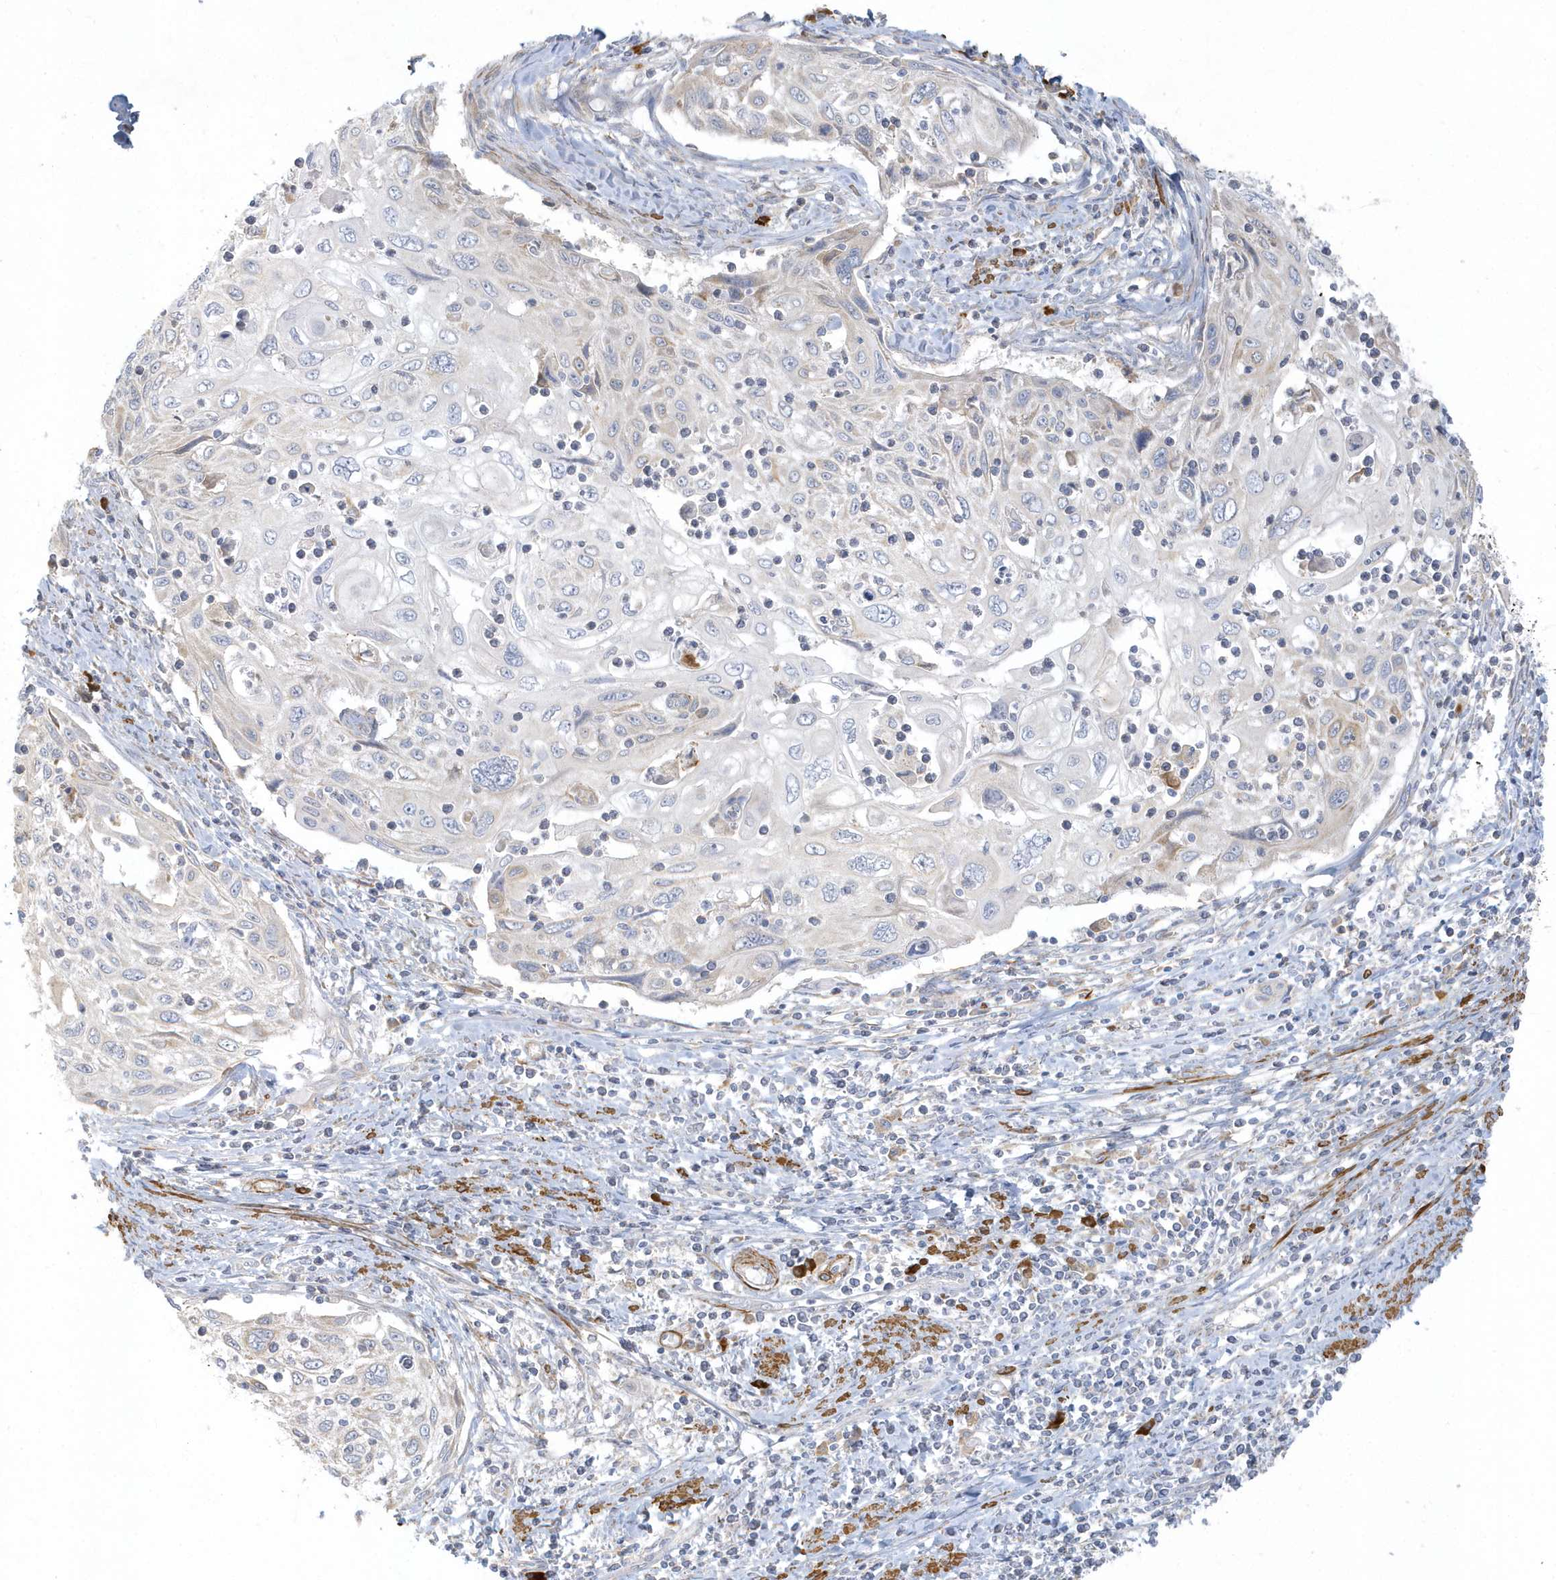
{"staining": {"intensity": "negative", "quantity": "none", "location": "none"}, "tissue": "cervical cancer", "cell_type": "Tumor cells", "image_type": "cancer", "snomed": [{"axis": "morphology", "description": "Squamous cell carcinoma, NOS"}, {"axis": "topography", "description": "Cervix"}], "caption": "Squamous cell carcinoma (cervical) stained for a protein using immunohistochemistry (IHC) reveals no positivity tumor cells.", "gene": "THADA", "patient": {"sex": "female", "age": 70}}